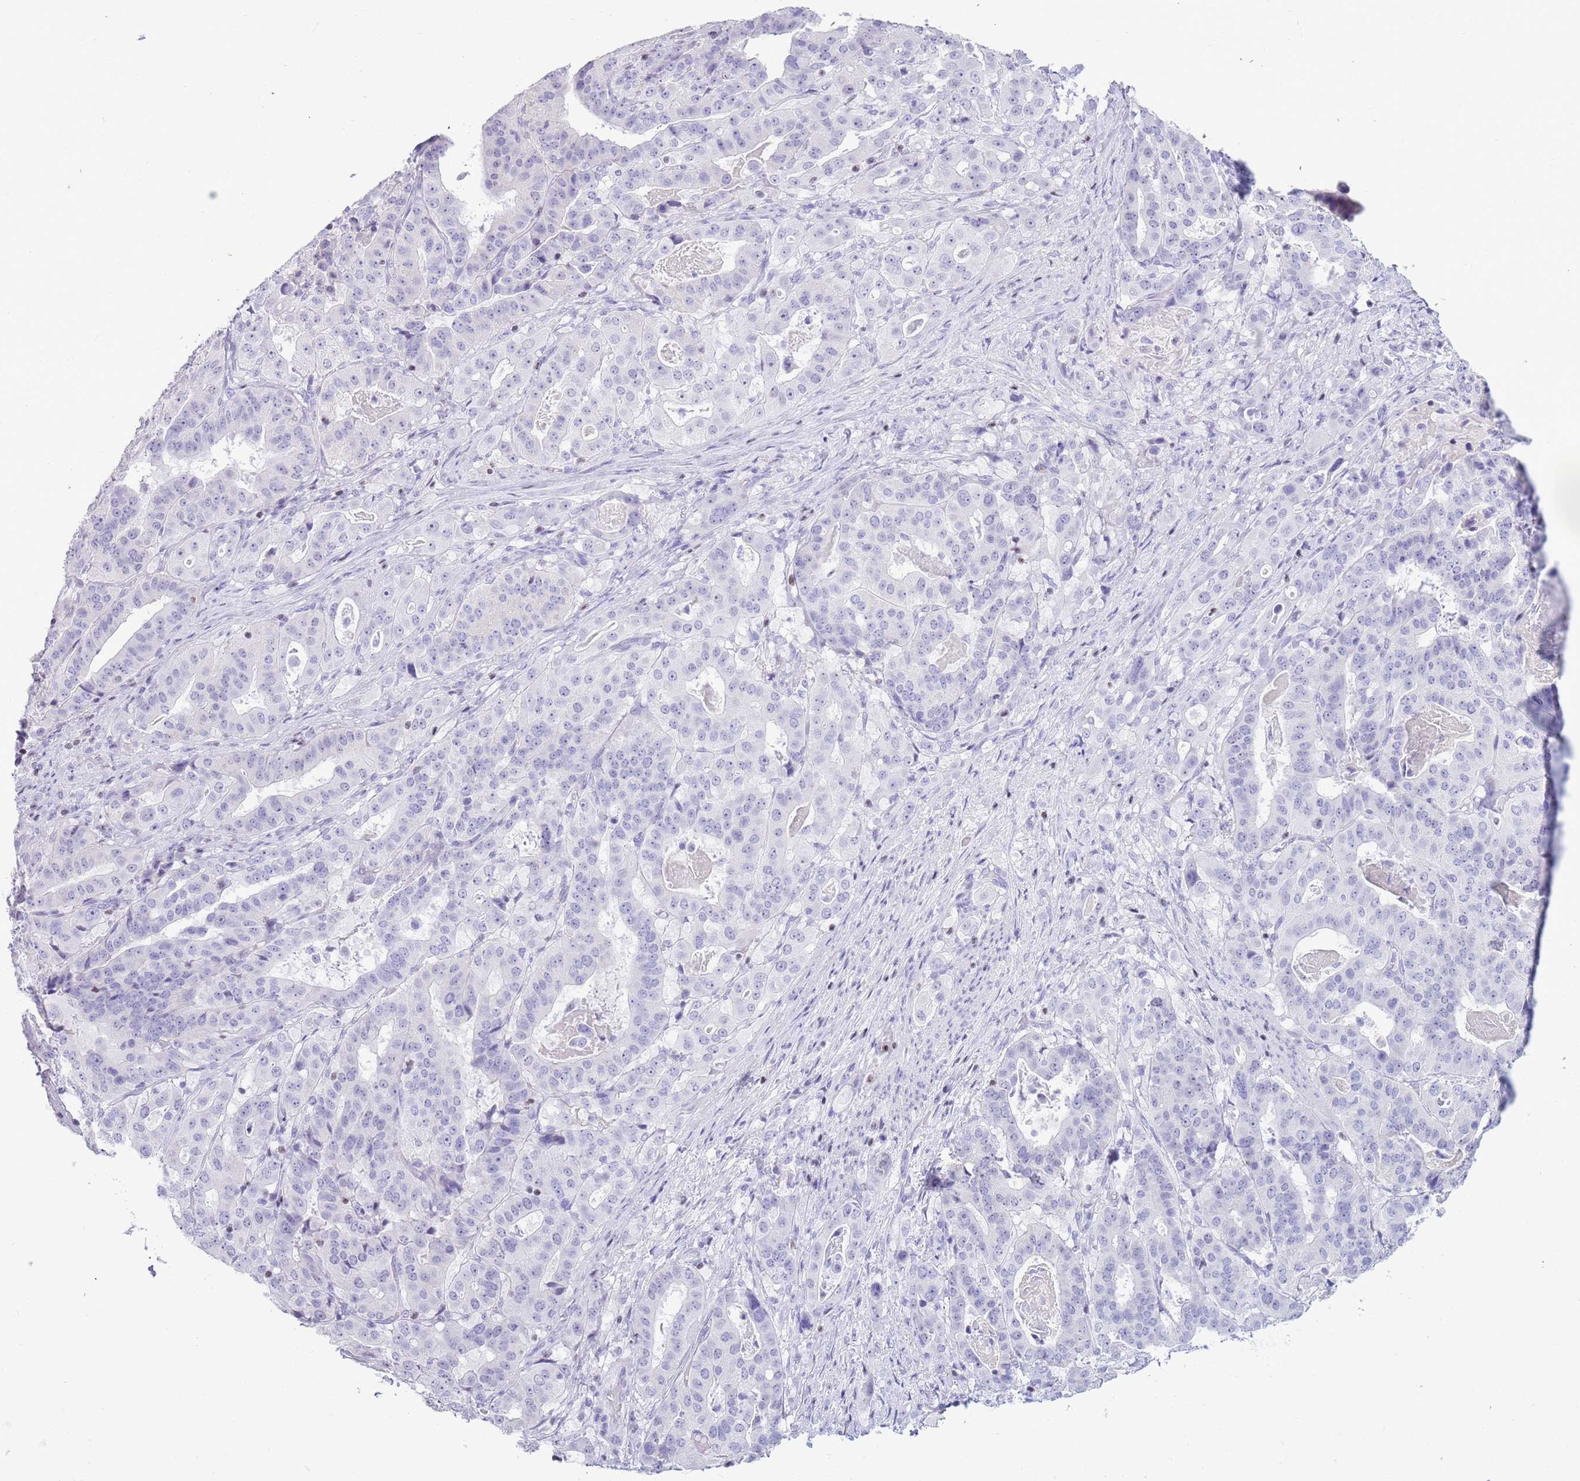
{"staining": {"intensity": "negative", "quantity": "none", "location": "none"}, "tissue": "stomach cancer", "cell_type": "Tumor cells", "image_type": "cancer", "snomed": [{"axis": "morphology", "description": "Adenocarcinoma, NOS"}, {"axis": "topography", "description": "Stomach"}], "caption": "Tumor cells show no significant expression in stomach adenocarcinoma. (DAB immunohistochemistry (IHC) visualized using brightfield microscopy, high magnification).", "gene": "BCL11B", "patient": {"sex": "male", "age": 48}}